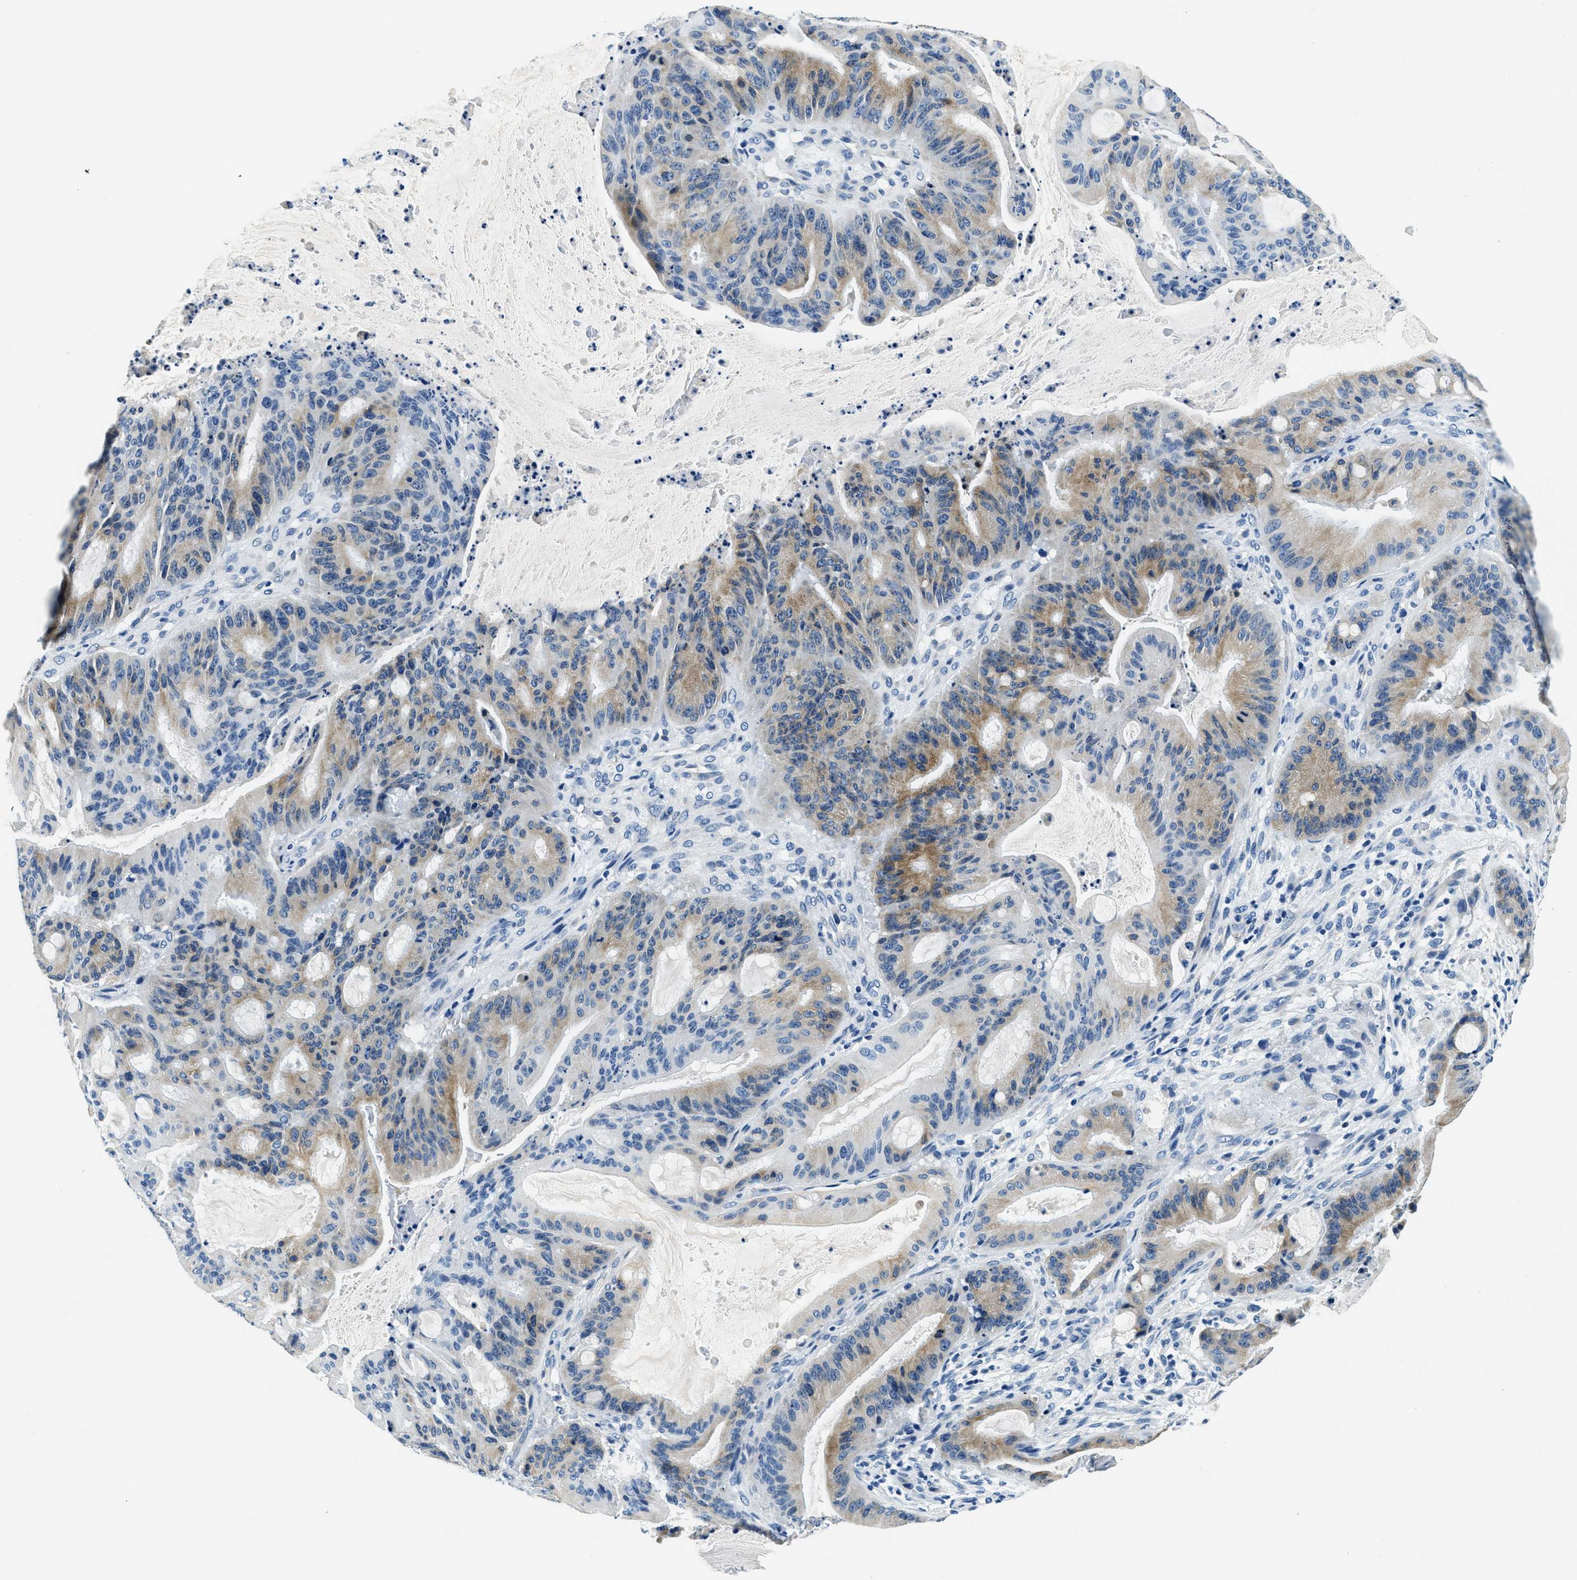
{"staining": {"intensity": "moderate", "quantity": "25%-75%", "location": "cytoplasmic/membranous"}, "tissue": "liver cancer", "cell_type": "Tumor cells", "image_type": "cancer", "snomed": [{"axis": "morphology", "description": "Normal tissue, NOS"}, {"axis": "morphology", "description": "Cholangiocarcinoma"}, {"axis": "topography", "description": "Liver"}, {"axis": "topography", "description": "Peripheral nerve tissue"}], "caption": "Liver cholangiocarcinoma stained for a protein shows moderate cytoplasmic/membranous positivity in tumor cells.", "gene": "UBAC2", "patient": {"sex": "female", "age": 73}}